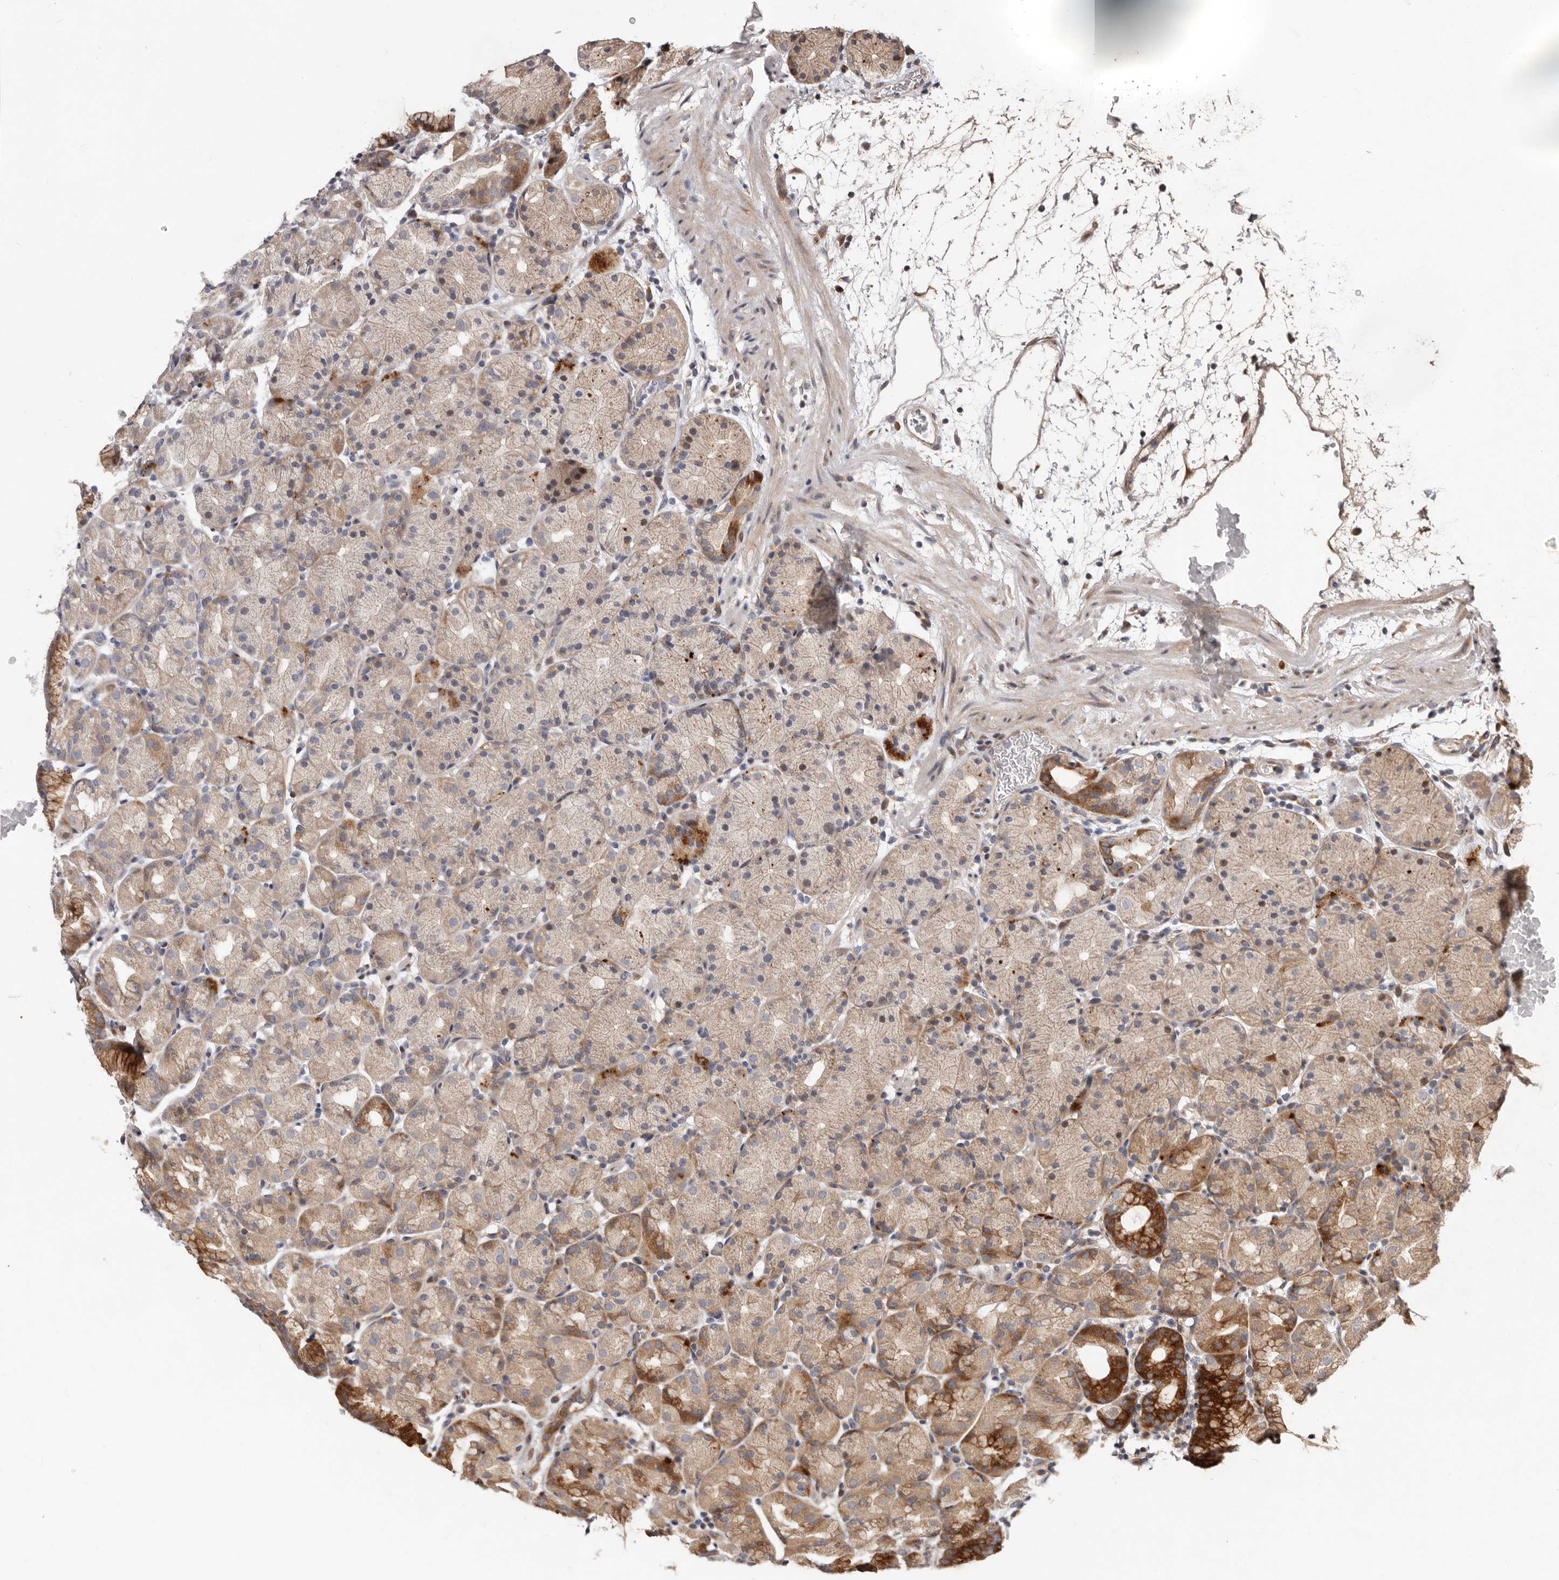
{"staining": {"intensity": "moderate", "quantity": "<25%", "location": "cytoplasmic/membranous"}, "tissue": "stomach", "cell_type": "Glandular cells", "image_type": "normal", "snomed": [{"axis": "morphology", "description": "Normal tissue, NOS"}, {"axis": "topography", "description": "Stomach, upper"}], "caption": "Benign stomach exhibits moderate cytoplasmic/membranous positivity in about <25% of glandular cells.", "gene": "WEE2", "patient": {"sex": "male", "age": 48}}